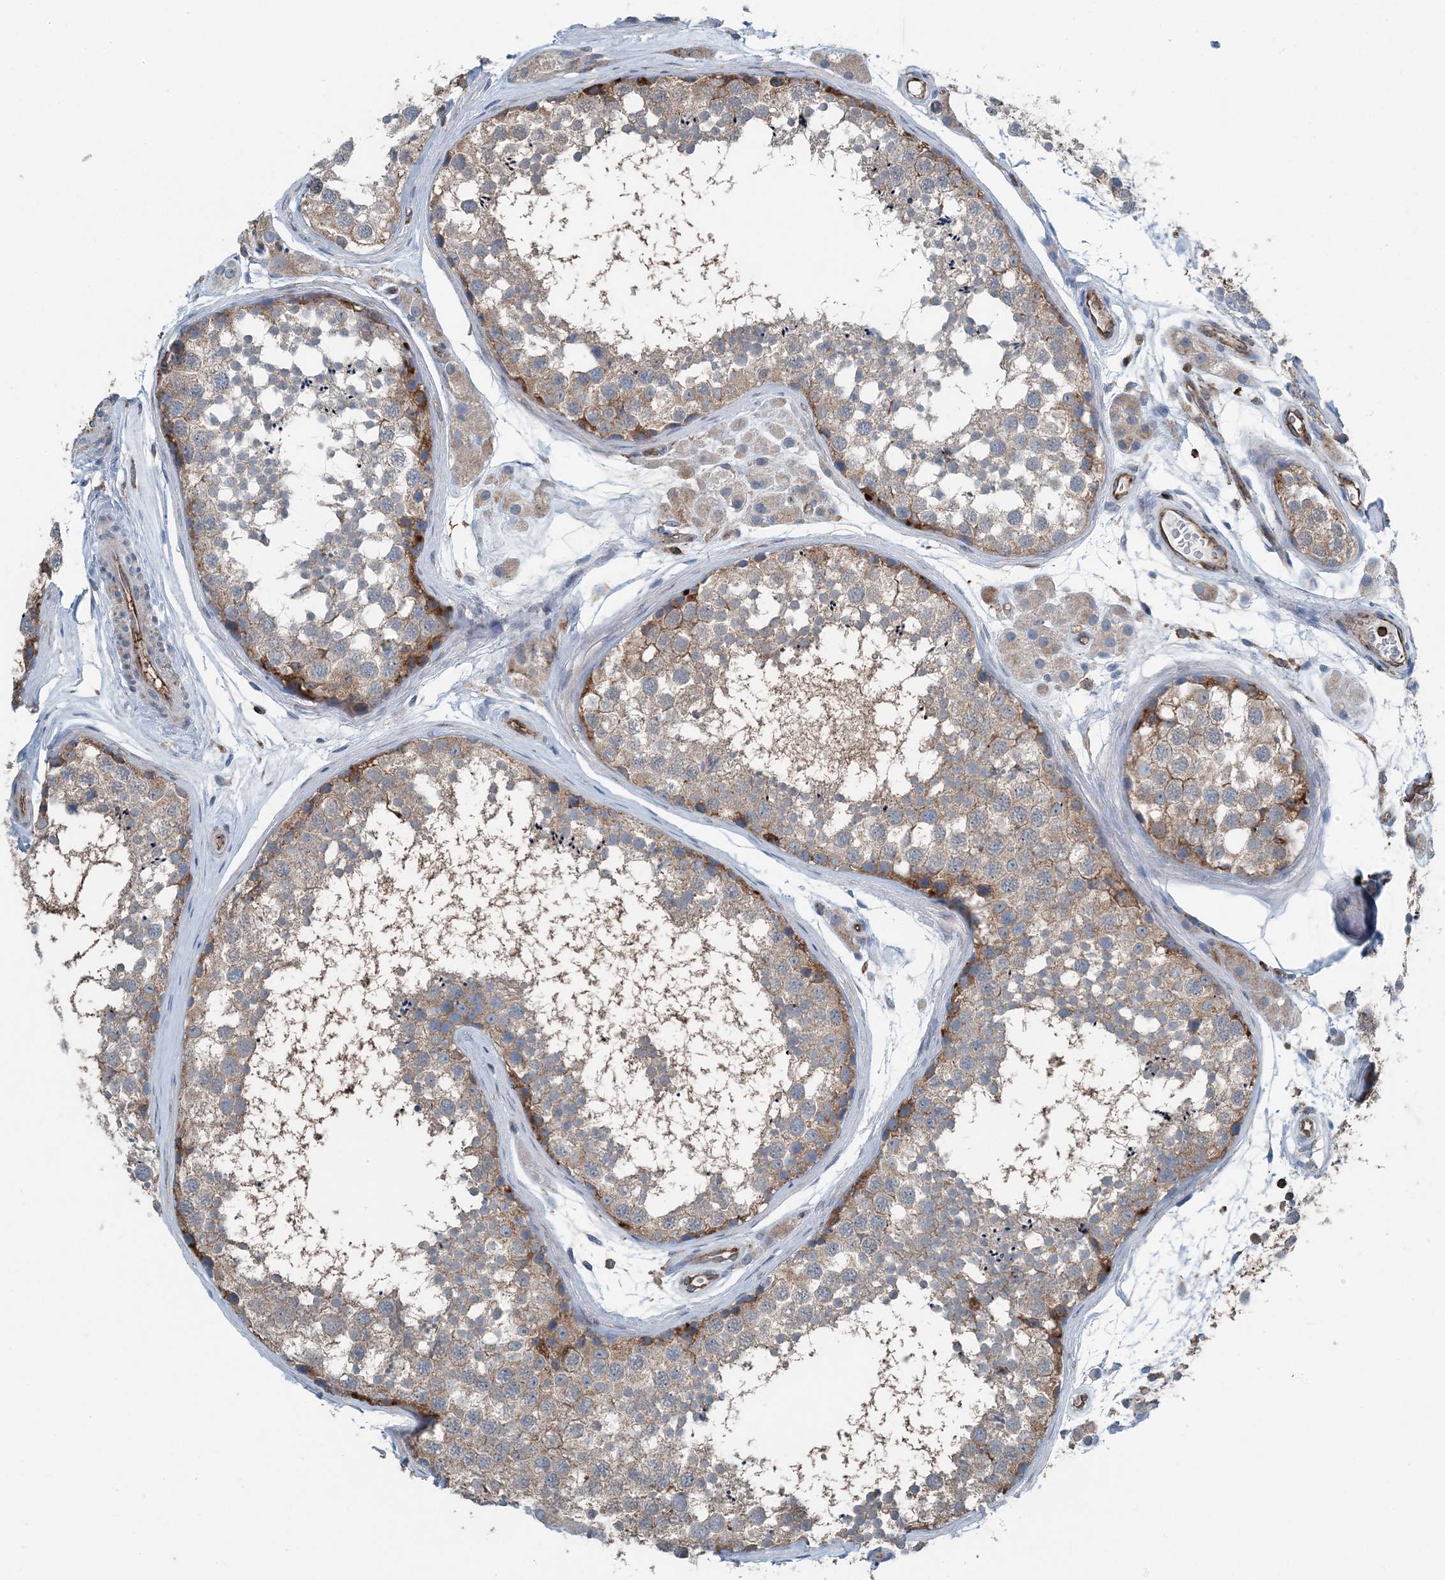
{"staining": {"intensity": "moderate", "quantity": "25%-75%", "location": "cytoplasmic/membranous"}, "tissue": "testis", "cell_type": "Cells in seminiferous ducts", "image_type": "normal", "snomed": [{"axis": "morphology", "description": "Normal tissue, NOS"}, {"axis": "topography", "description": "Testis"}], "caption": "Immunohistochemistry image of benign testis: human testis stained using immunohistochemistry (IHC) reveals medium levels of moderate protein expression localized specifically in the cytoplasmic/membranous of cells in seminiferous ducts, appearing as a cytoplasmic/membranous brown color.", "gene": "CFL1", "patient": {"sex": "male", "age": 56}}